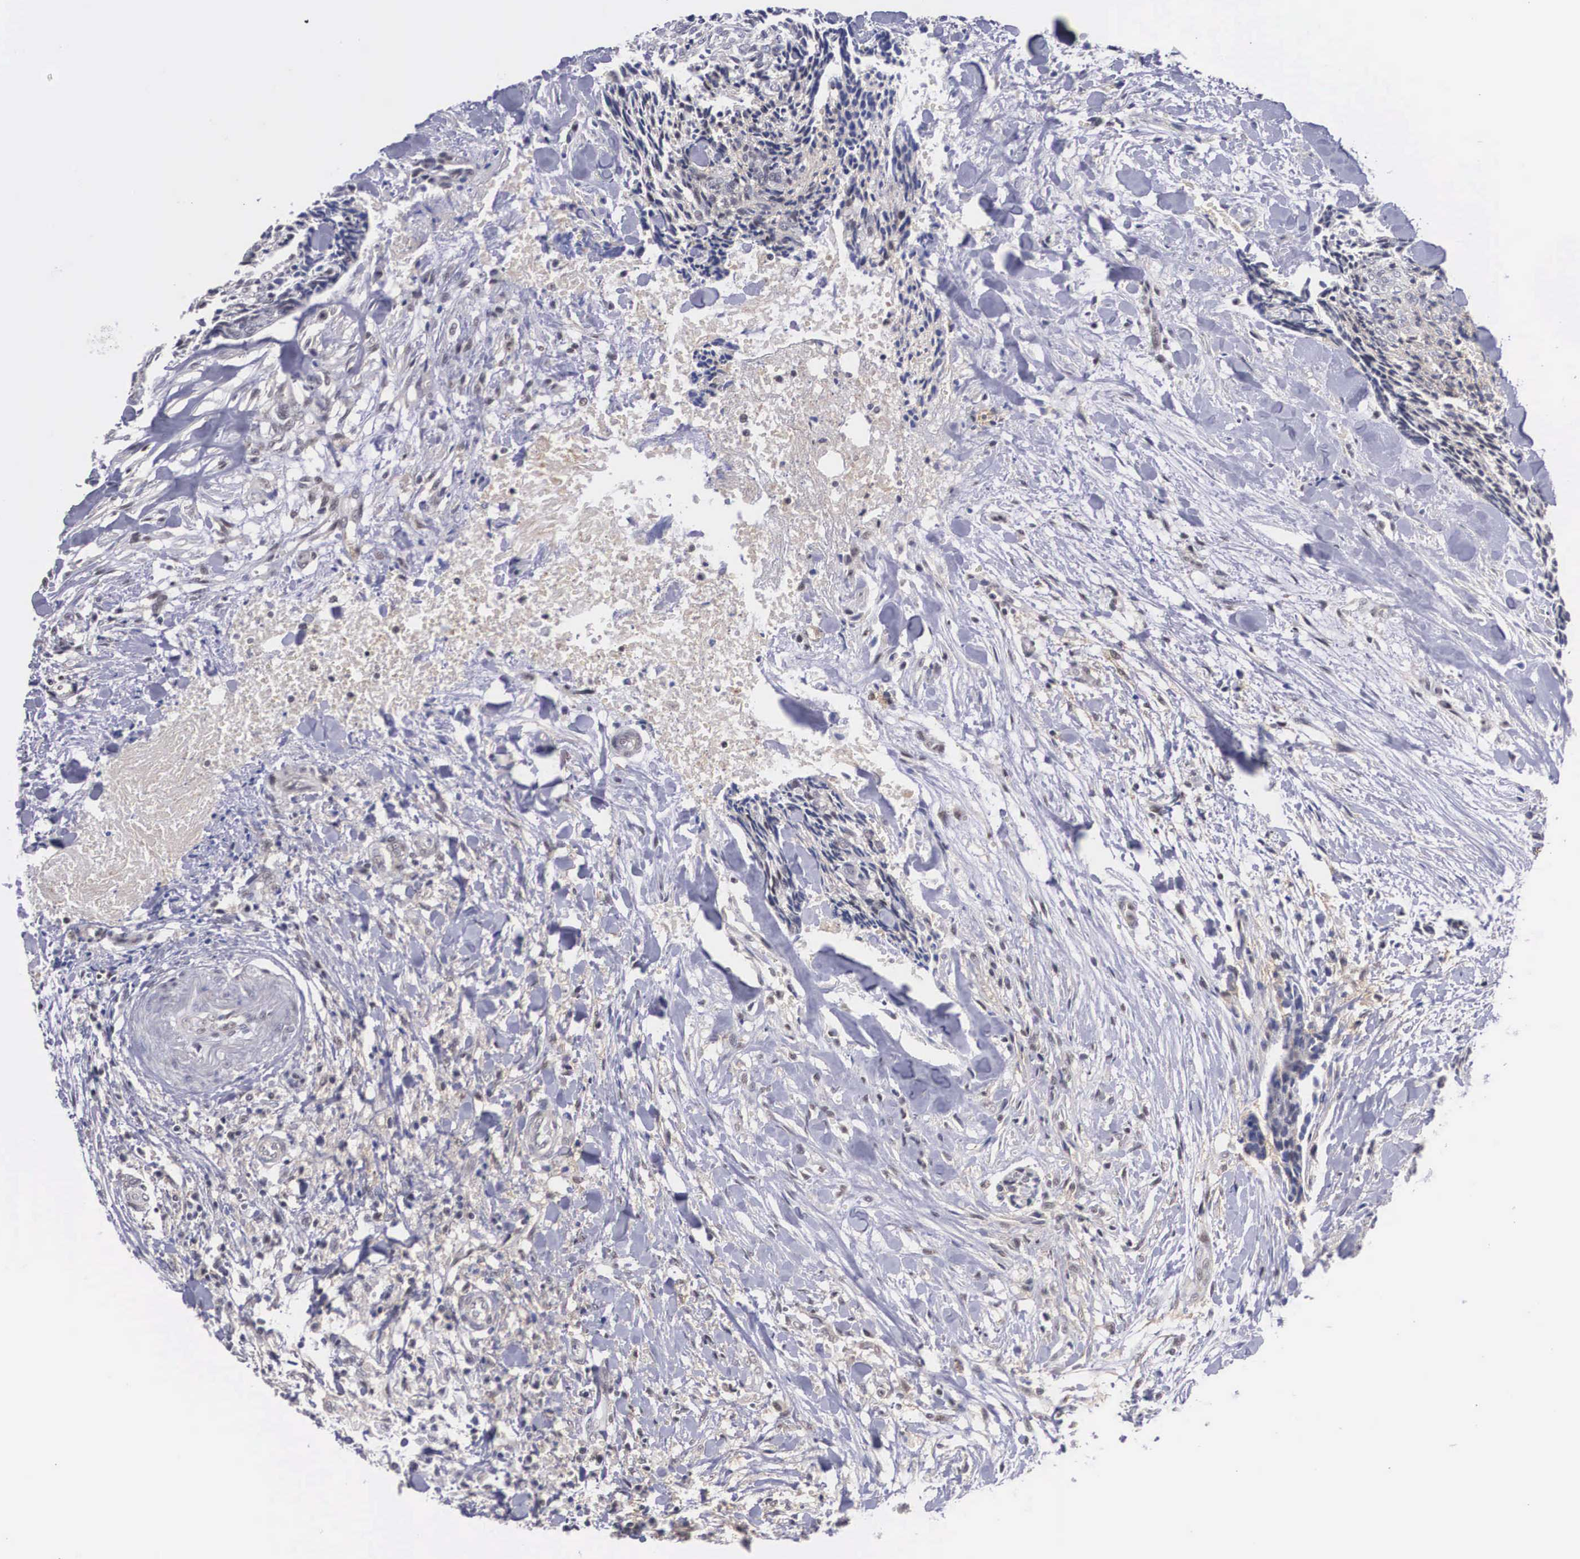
{"staining": {"intensity": "weak", "quantity": "<25%", "location": "nuclear"}, "tissue": "head and neck cancer", "cell_type": "Tumor cells", "image_type": "cancer", "snomed": [{"axis": "morphology", "description": "Squamous cell carcinoma, NOS"}, {"axis": "topography", "description": "Salivary gland"}, {"axis": "topography", "description": "Head-Neck"}], "caption": "Human head and neck cancer stained for a protein using IHC displays no staining in tumor cells.", "gene": "NR4A2", "patient": {"sex": "male", "age": 70}}